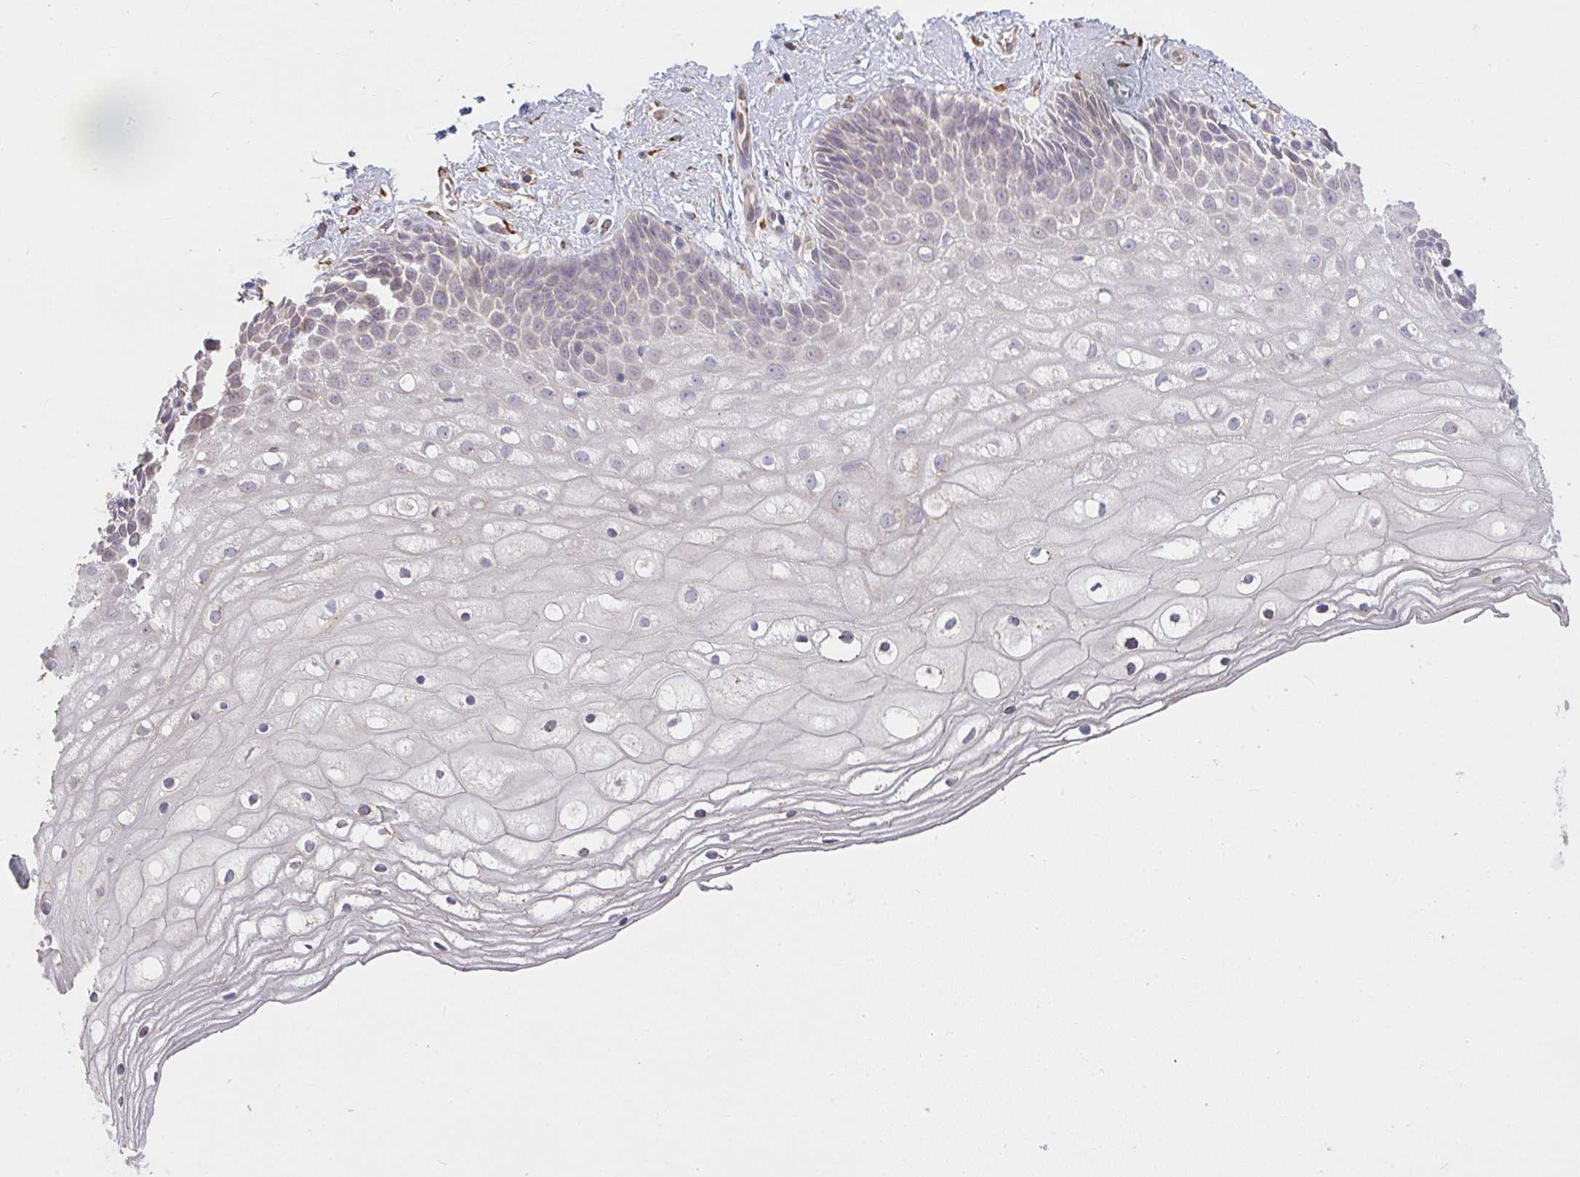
{"staining": {"intensity": "negative", "quantity": "none", "location": "none"}, "tissue": "cervix", "cell_type": "Glandular cells", "image_type": "normal", "snomed": [{"axis": "morphology", "description": "Normal tissue, NOS"}, {"axis": "topography", "description": "Cervix"}], "caption": "Immunohistochemical staining of unremarkable cervix shows no significant positivity in glandular cells. Nuclei are stained in blue.", "gene": "BRINP3", "patient": {"sex": "female", "age": 36}}